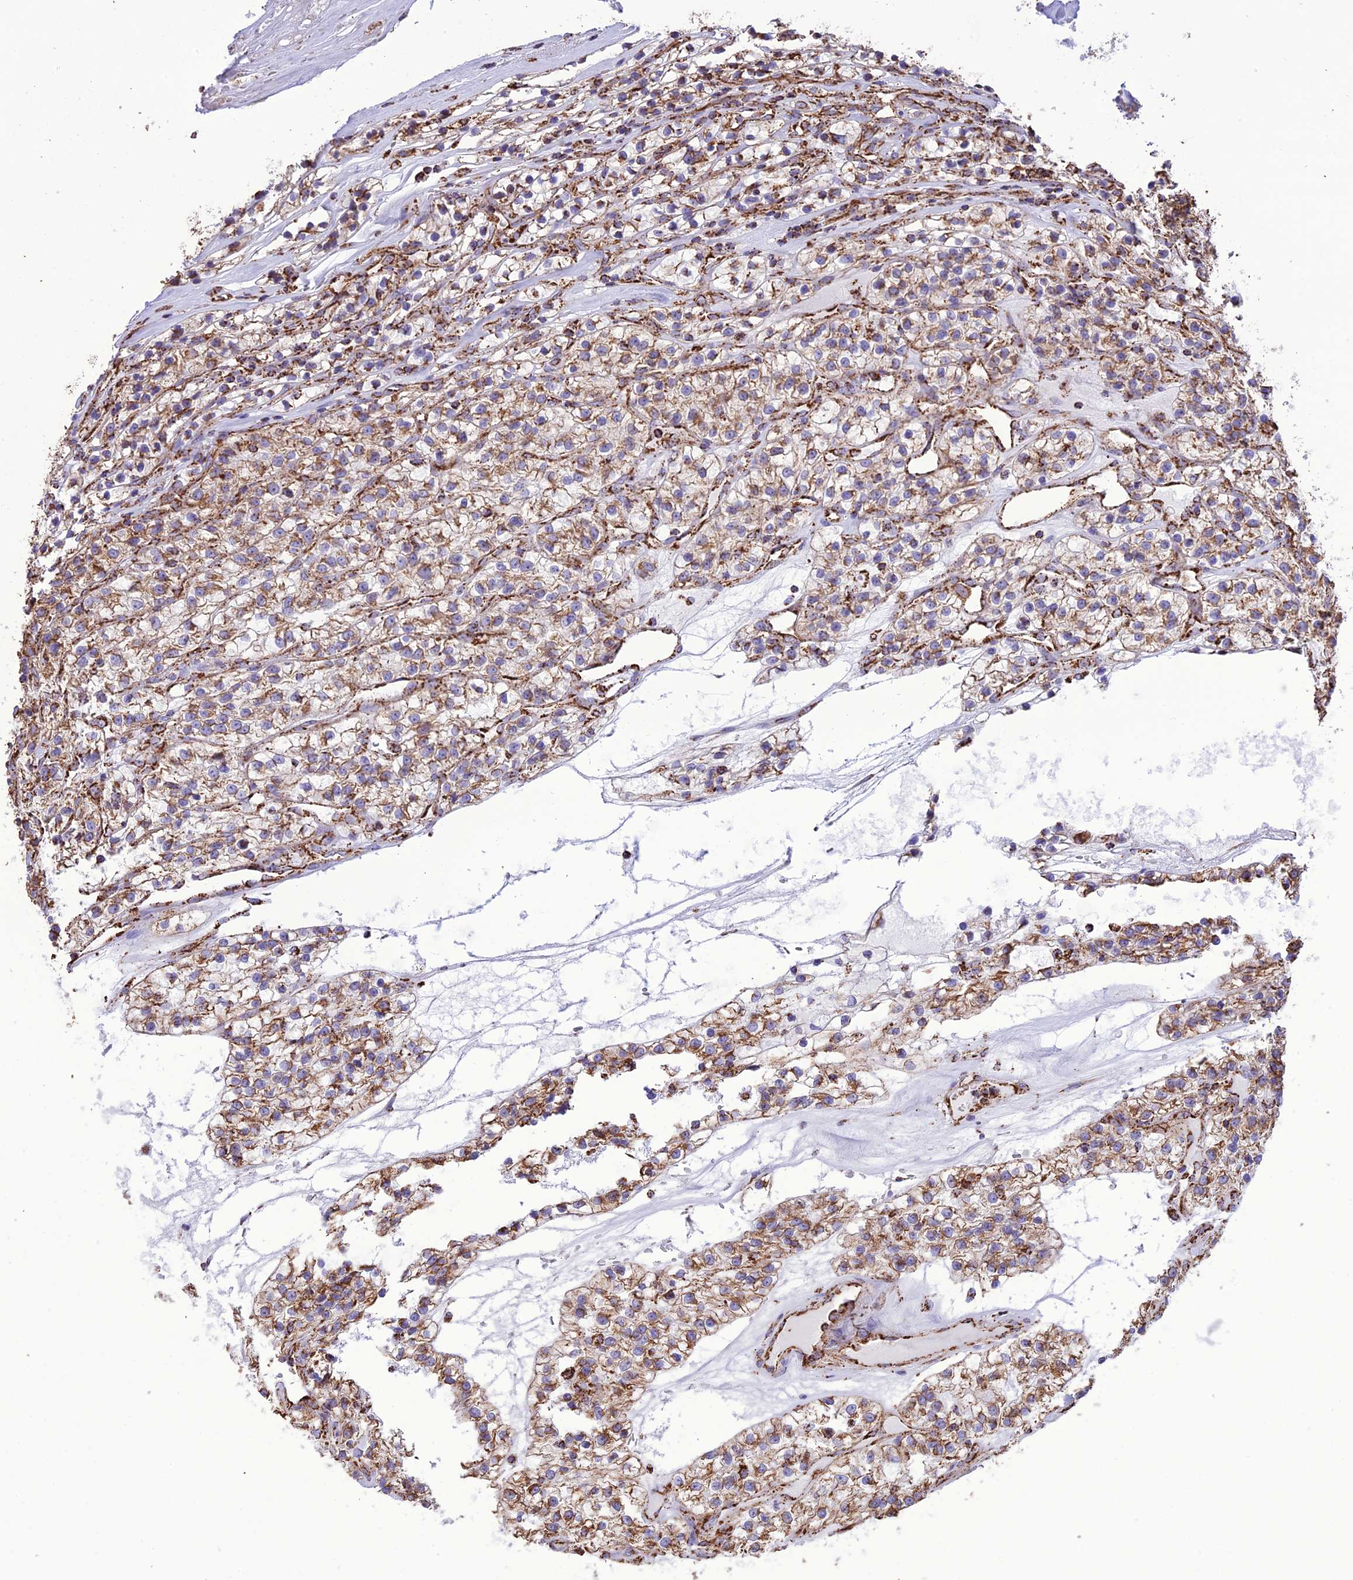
{"staining": {"intensity": "moderate", "quantity": ">75%", "location": "cytoplasmic/membranous"}, "tissue": "renal cancer", "cell_type": "Tumor cells", "image_type": "cancer", "snomed": [{"axis": "morphology", "description": "Adenocarcinoma, NOS"}, {"axis": "topography", "description": "Kidney"}], "caption": "The photomicrograph shows staining of adenocarcinoma (renal), revealing moderate cytoplasmic/membranous protein expression (brown color) within tumor cells. (Stains: DAB (3,3'-diaminobenzidine) in brown, nuclei in blue, Microscopy: brightfield microscopy at high magnification).", "gene": "NDUFAF1", "patient": {"sex": "female", "age": 57}}